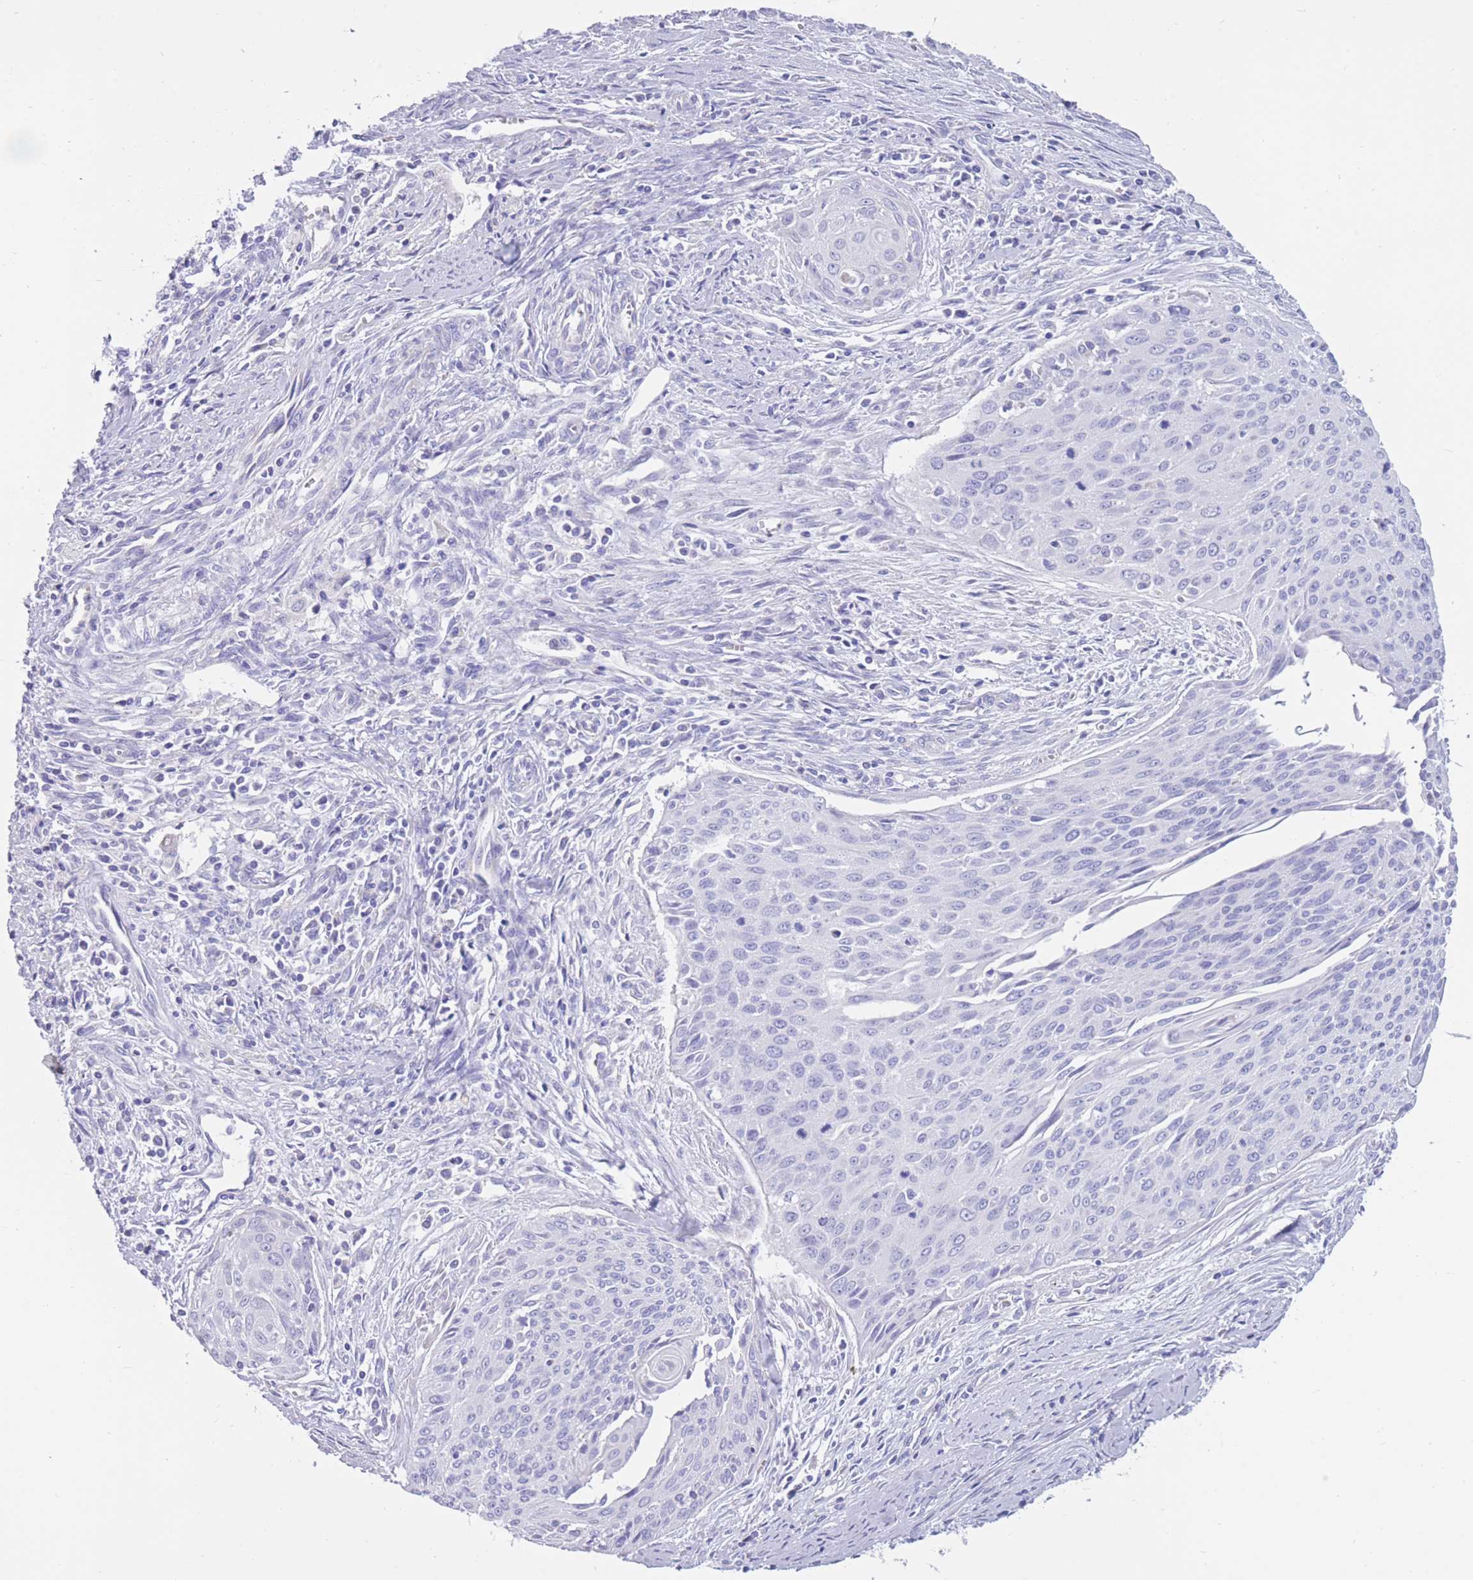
{"staining": {"intensity": "negative", "quantity": "none", "location": "none"}, "tissue": "cervical cancer", "cell_type": "Tumor cells", "image_type": "cancer", "snomed": [{"axis": "morphology", "description": "Squamous cell carcinoma, NOS"}, {"axis": "topography", "description": "Cervix"}], "caption": "Cervical squamous cell carcinoma stained for a protein using immunohistochemistry shows no positivity tumor cells.", "gene": "INTS2", "patient": {"sex": "female", "age": 55}}